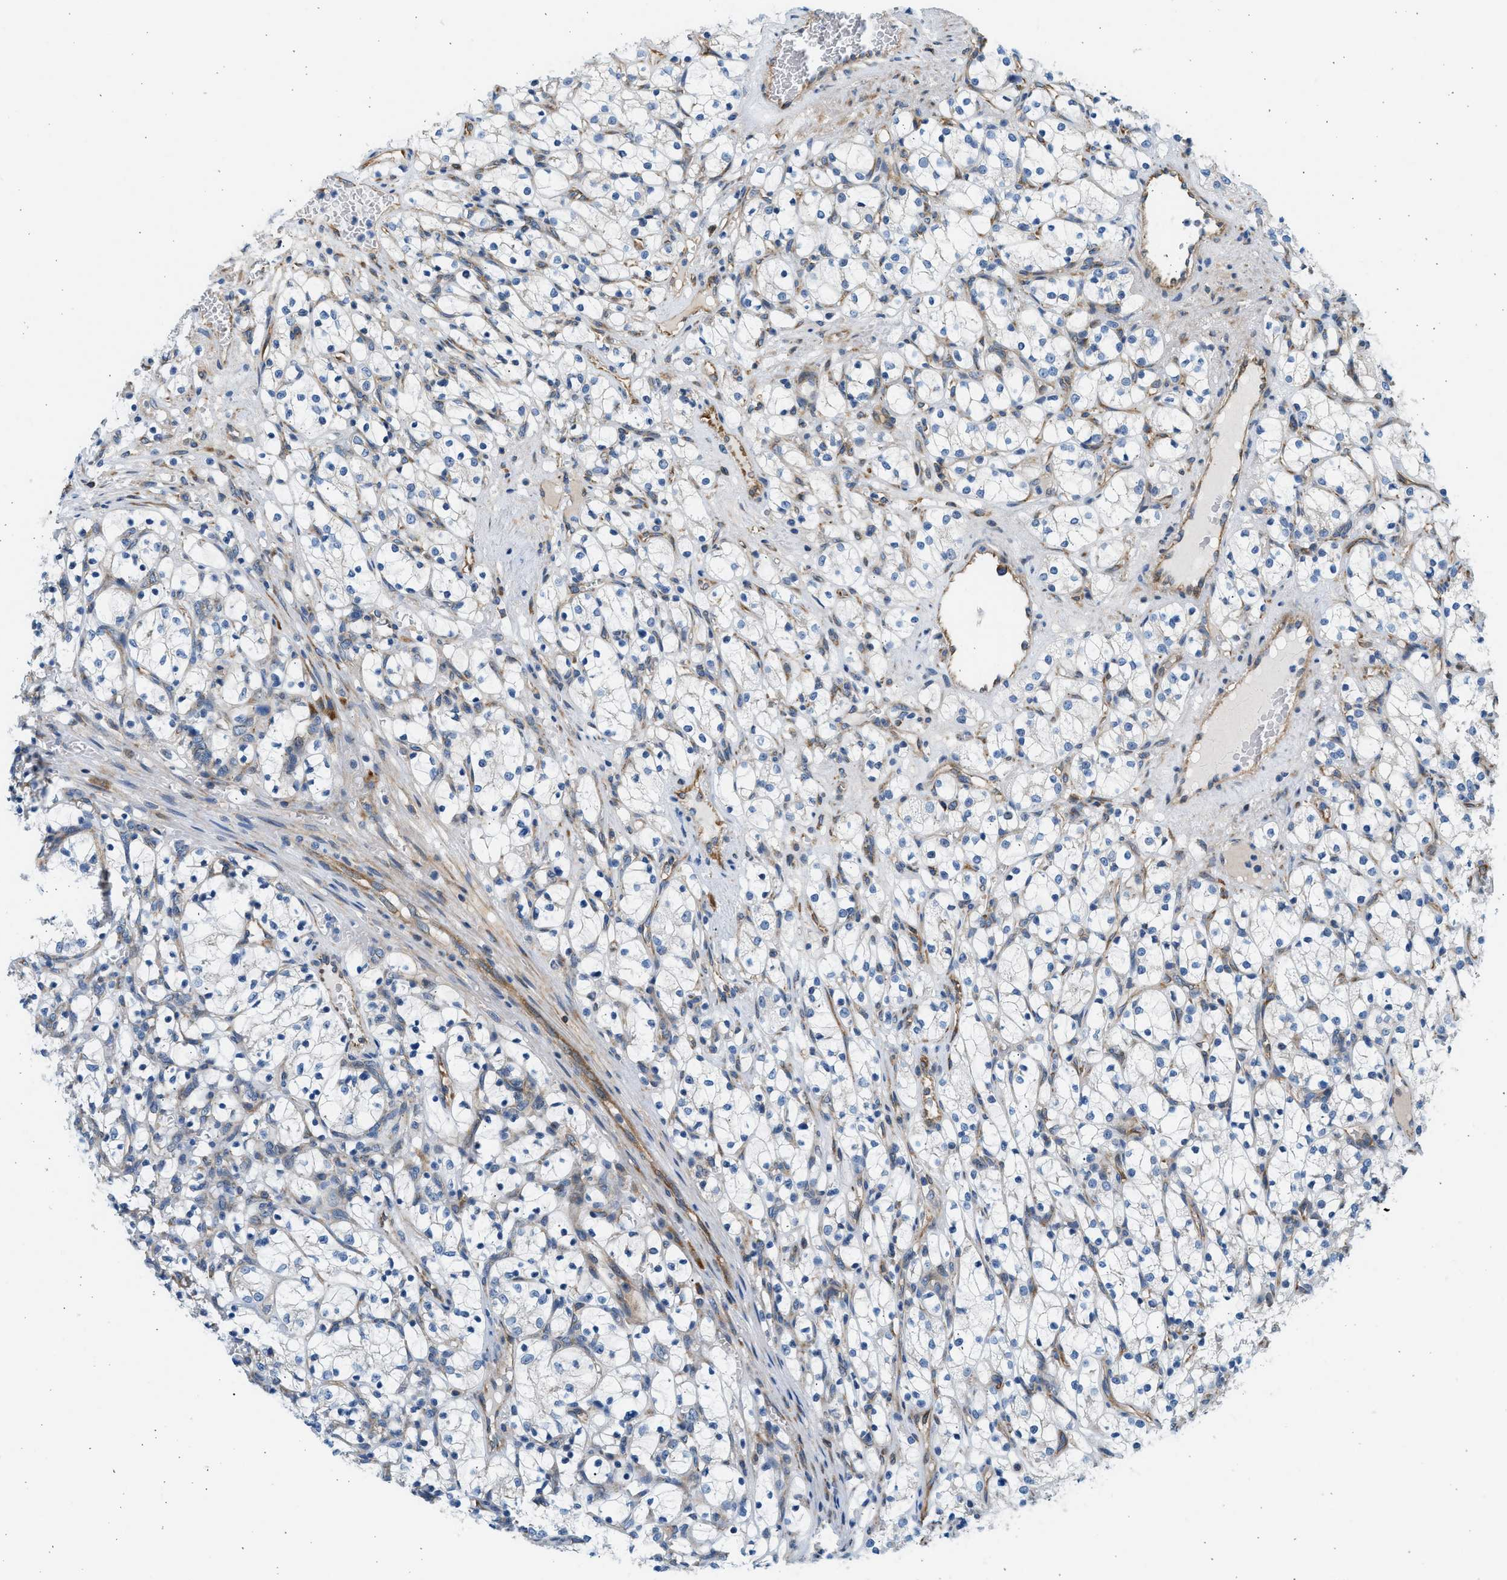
{"staining": {"intensity": "negative", "quantity": "none", "location": "none"}, "tissue": "renal cancer", "cell_type": "Tumor cells", "image_type": "cancer", "snomed": [{"axis": "morphology", "description": "Adenocarcinoma, NOS"}, {"axis": "topography", "description": "Kidney"}], "caption": "Immunohistochemical staining of renal cancer (adenocarcinoma) reveals no significant positivity in tumor cells.", "gene": "CNTN6", "patient": {"sex": "female", "age": 69}}